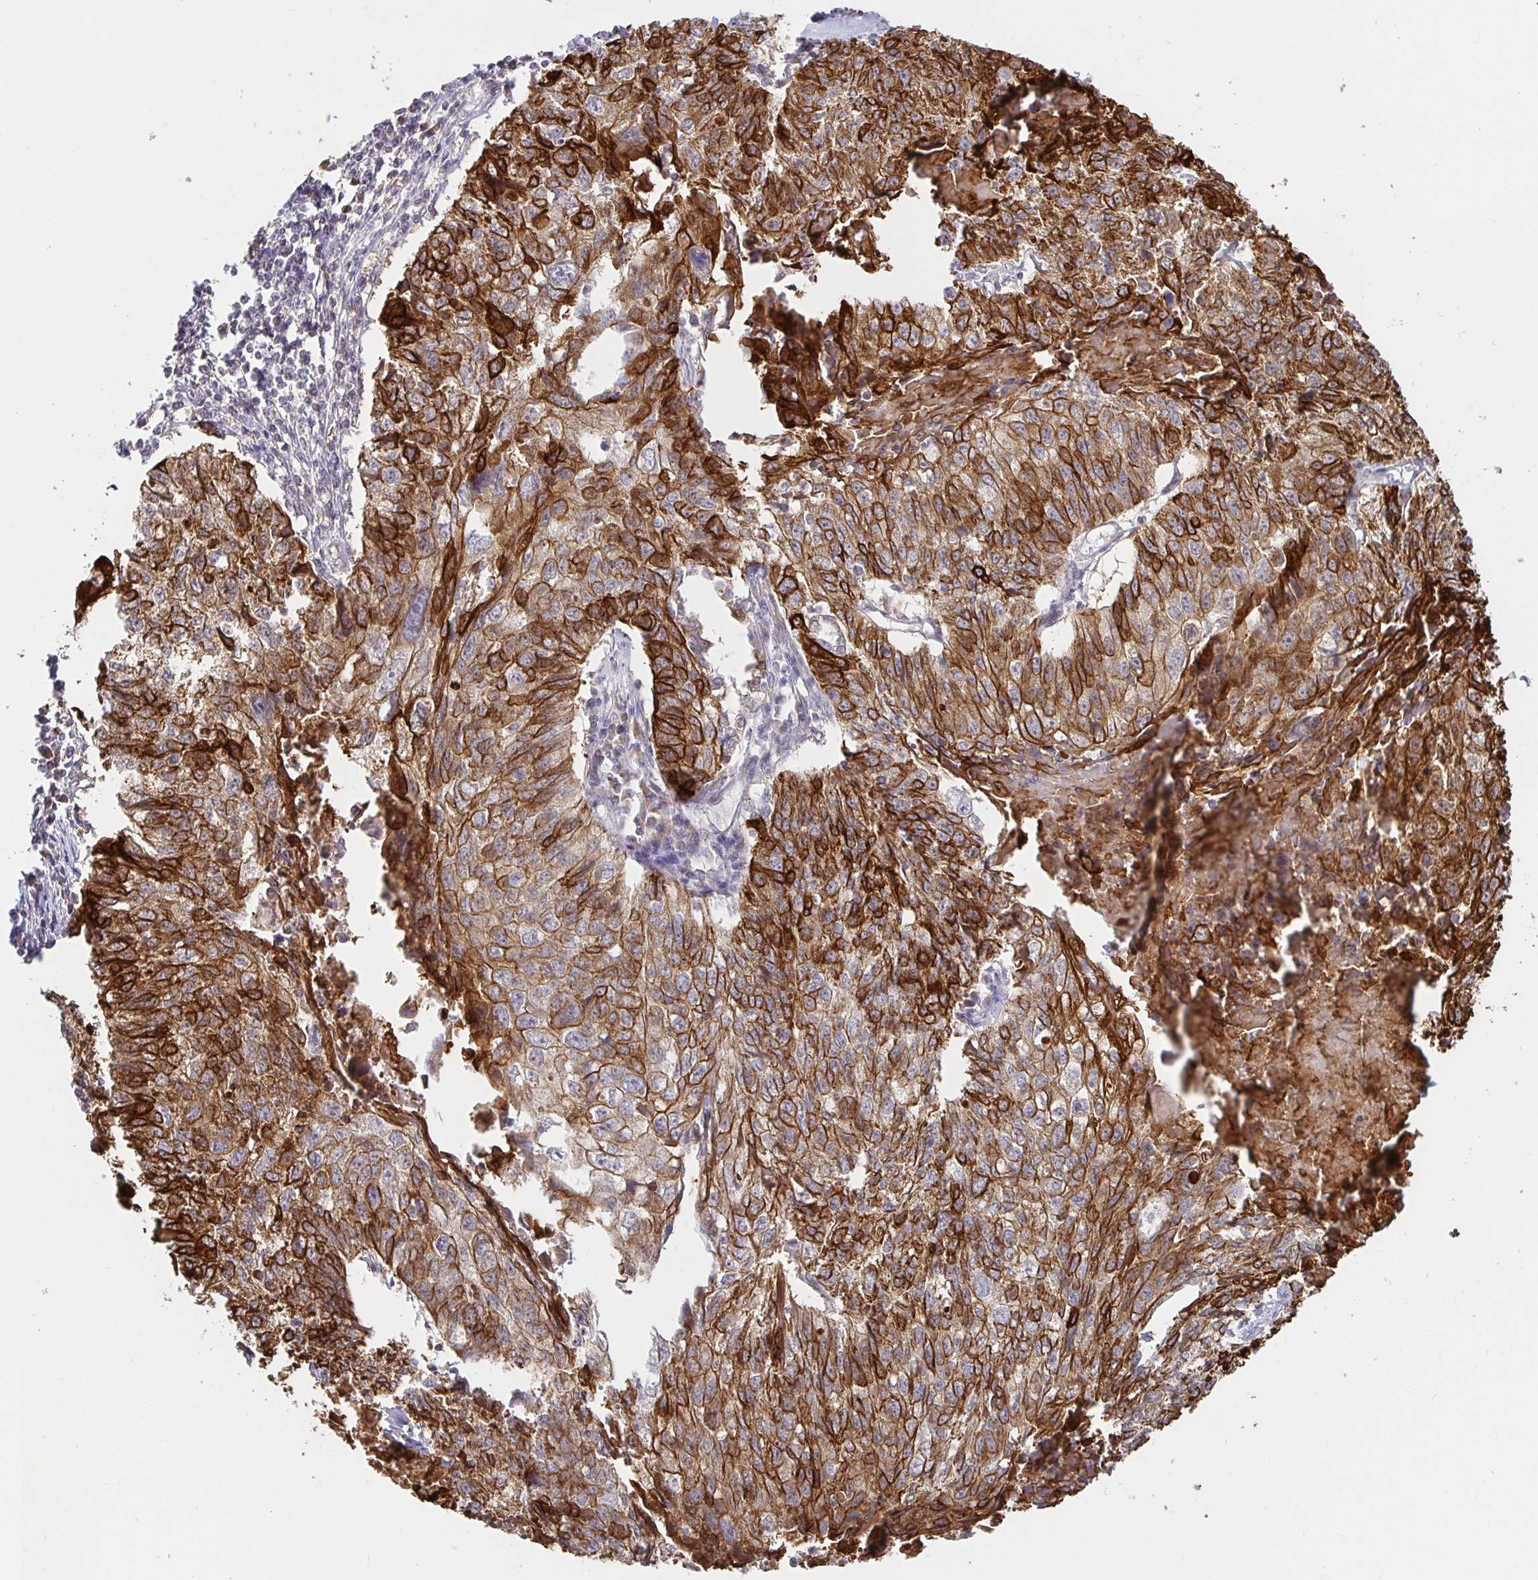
{"staining": {"intensity": "strong", "quantity": ">75%", "location": "cytoplasmic/membranous"}, "tissue": "lung cancer", "cell_type": "Tumor cells", "image_type": "cancer", "snomed": [{"axis": "morphology", "description": "Normal morphology"}, {"axis": "morphology", "description": "Aneuploidy"}, {"axis": "morphology", "description": "Squamous cell carcinoma, NOS"}, {"axis": "topography", "description": "Lymph node"}, {"axis": "topography", "description": "Lung"}], "caption": "Protein staining exhibits strong cytoplasmic/membranous positivity in approximately >75% of tumor cells in lung cancer. (DAB IHC, brown staining for protein, blue staining for nuclei).", "gene": "AACS", "patient": {"sex": "female", "age": 76}}